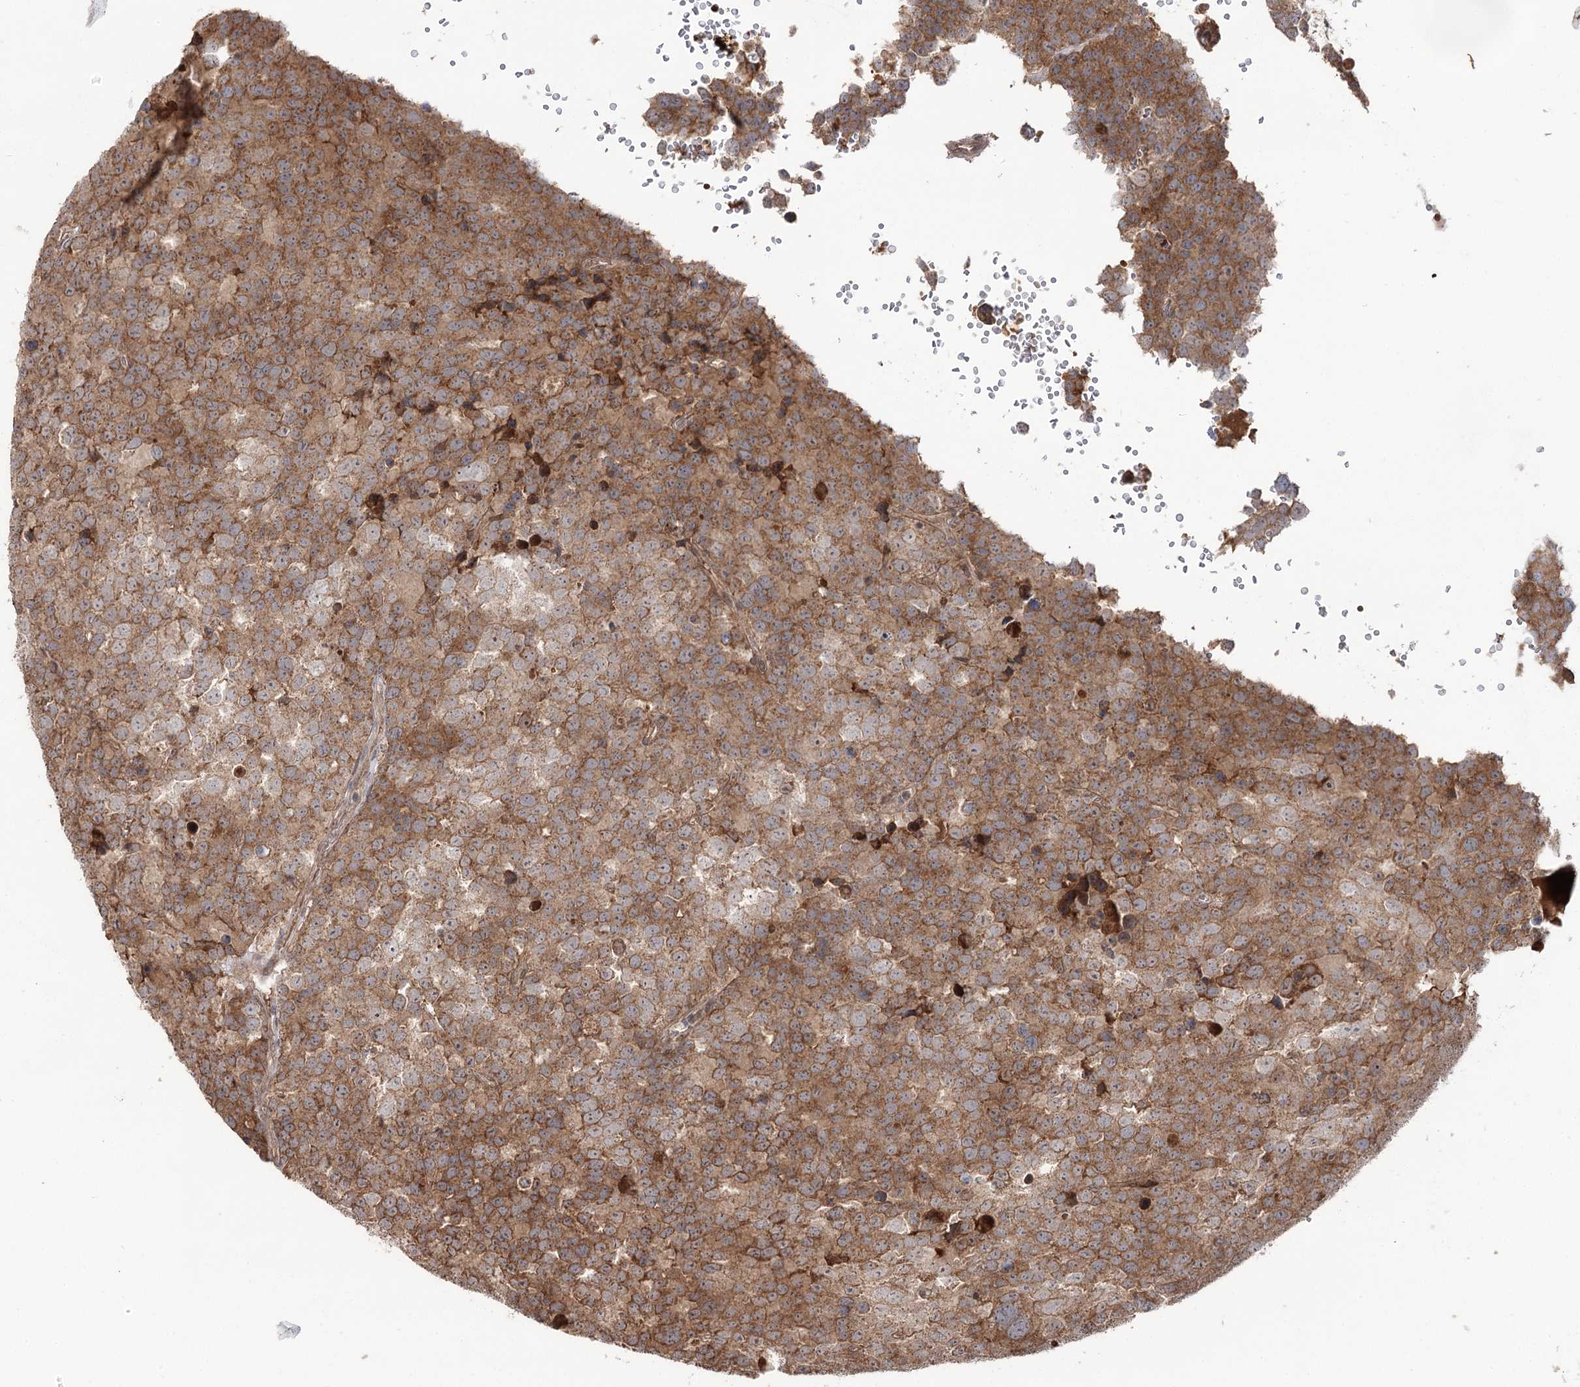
{"staining": {"intensity": "moderate", "quantity": ">75%", "location": "cytoplasmic/membranous"}, "tissue": "testis cancer", "cell_type": "Tumor cells", "image_type": "cancer", "snomed": [{"axis": "morphology", "description": "Seminoma, NOS"}, {"axis": "topography", "description": "Testis"}], "caption": "Protein expression analysis of seminoma (testis) demonstrates moderate cytoplasmic/membranous positivity in approximately >75% of tumor cells.", "gene": "MSANTD2", "patient": {"sex": "male", "age": 71}}